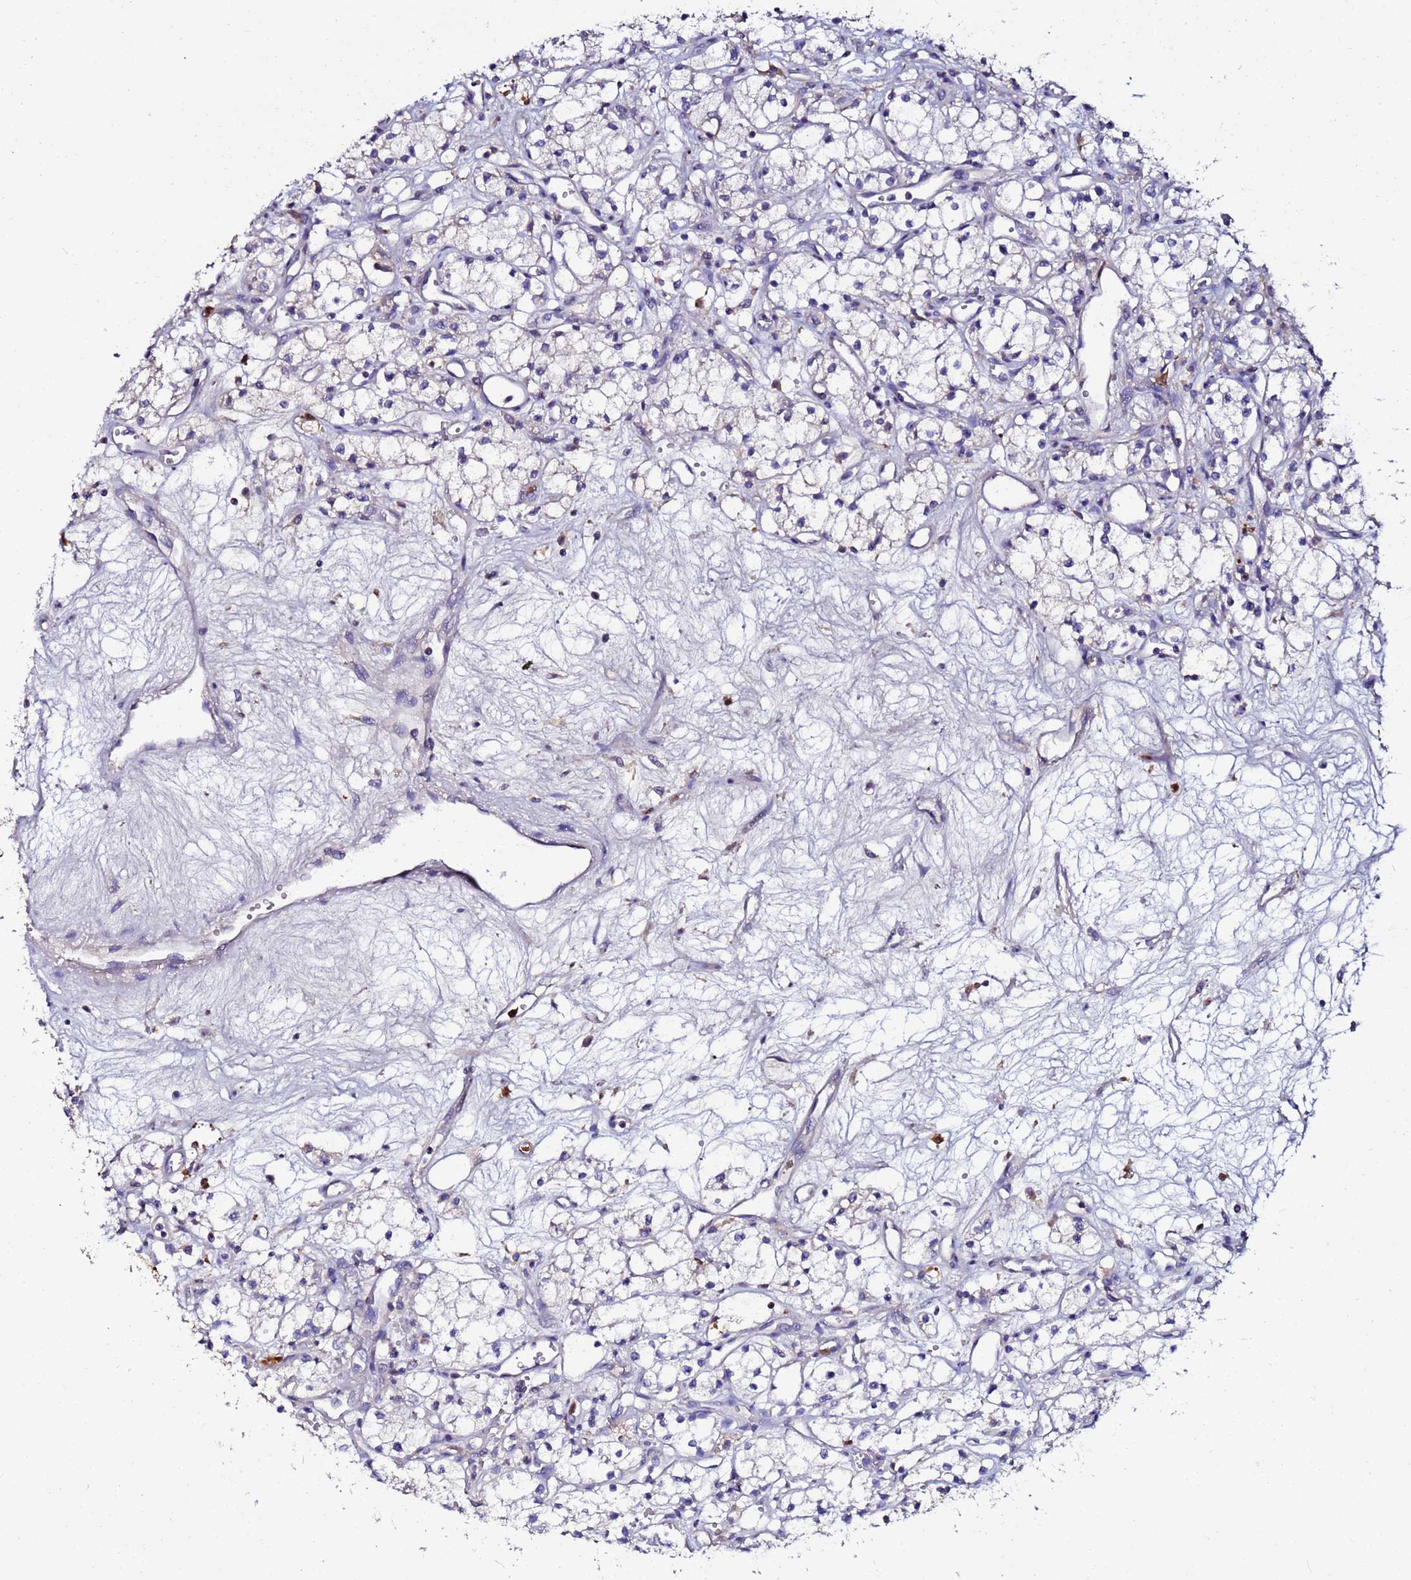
{"staining": {"intensity": "negative", "quantity": "none", "location": "none"}, "tissue": "renal cancer", "cell_type": "Tumor cells", "image_type": "cancer", "snomed": [{"axis": "morphology", "description": "Adenocarcinoma, NOS"}, {"axis": "topography", "description": "Kidney"}], "caption": "A high-resolution image shows immunohistochemistry (IHC) staining of renal cancer, which demonstrates no significant staining in tumor cells.", "gene": "TUBAL3", "patient": {"sex": "male", "age": 59}}